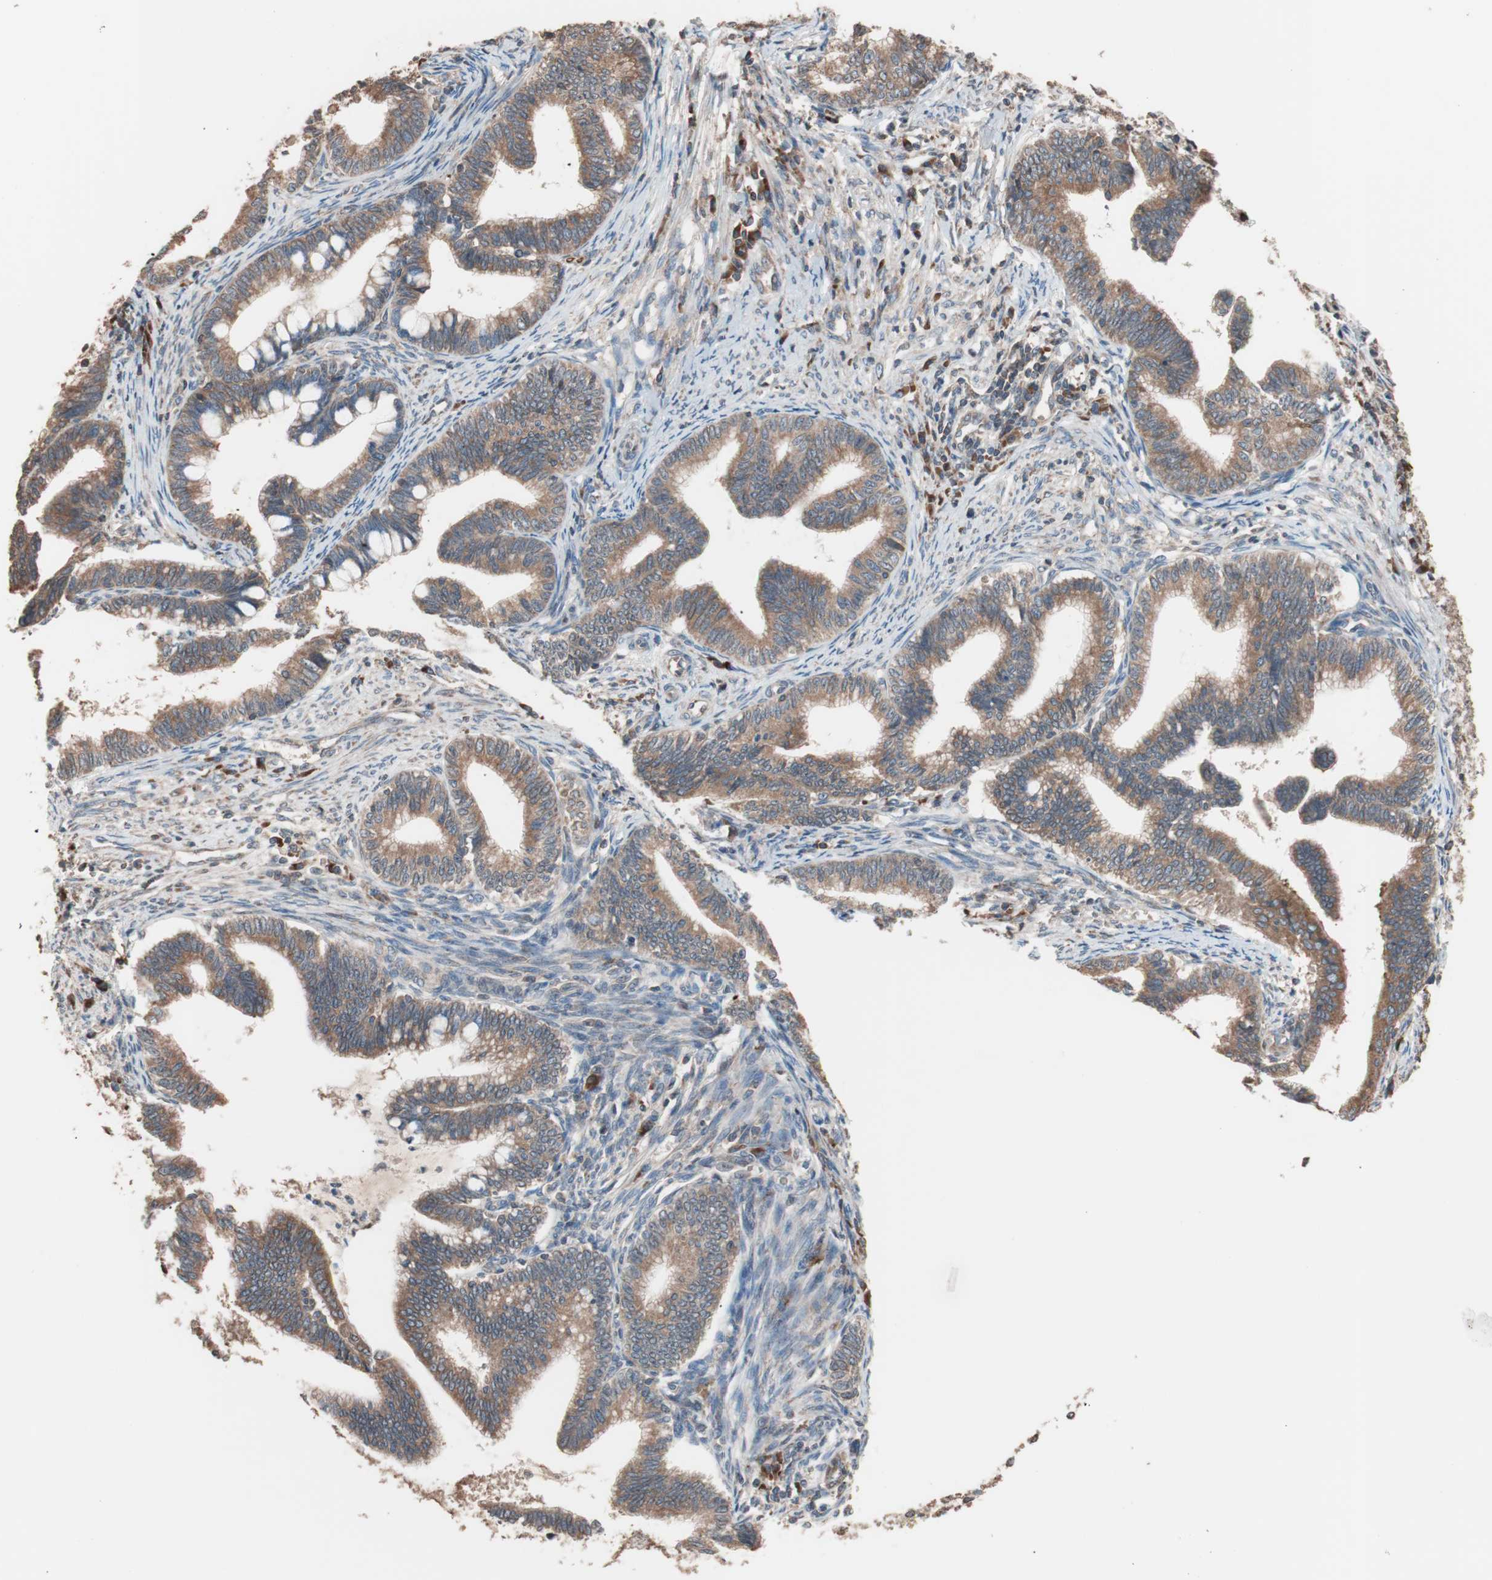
{"staining": {"intensity": "moderate", "quantity": ">75%", "location": "cytoplasmic/membranous"}, "tissue": "cervical cancer", "cell_type": "Tumor cells", "image_type": "cancer", "snomed": [{"axis": "morphology", "description": "Adenocarcinoma, NOS"}, {"axis": "topography", "description": "Cervix"}], "caption": "Immunohistochemical staining of cervical cancer (adenocarcinoma) displays medium levels of moderate cytoplasmic/membranous protein positivity in approximately >75% of tumor cells.", "gene": "GLYCTK", "patient": {"sex": "female", "age": 36}}